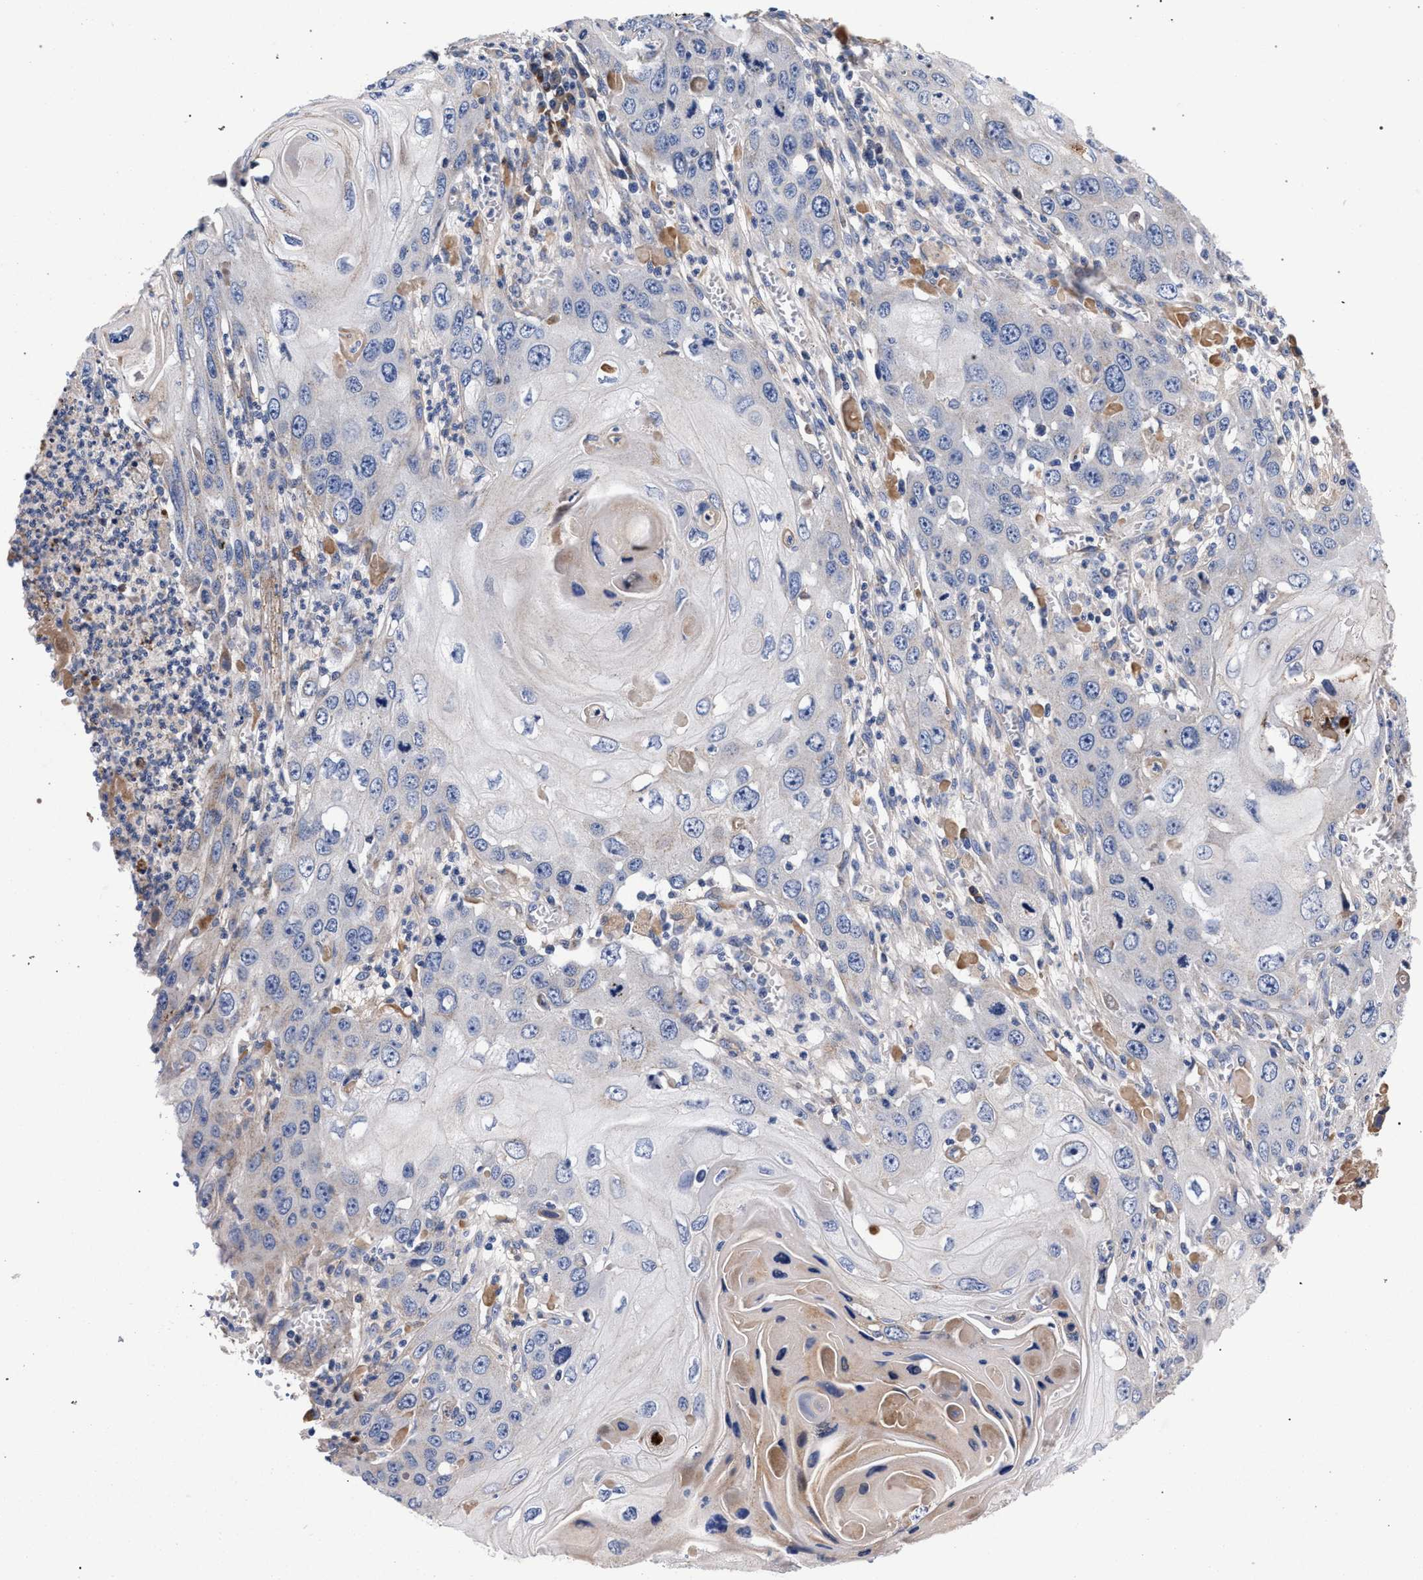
{"staining": {"intensity": "negative", "quantity": "none", "location": "none"}, "tissue": "skin cancer", "cell_type": "Tumor cells", "image_type": "cancer", "snomed": [{"axis": "morphology", "description": "Squamous cell carcinoma, NOS"}, {"axis": "topography", "description": "Skin"}], "caption": "Skin squamous cell carcinoma was stained to show a protein in brown. There is no significant positivity in tumor cells. (Immunohistochemistry, brightfield microscopy, high magnification).", "gene": "ACOX1", "patient": {"sex": "male", "age": 55}}